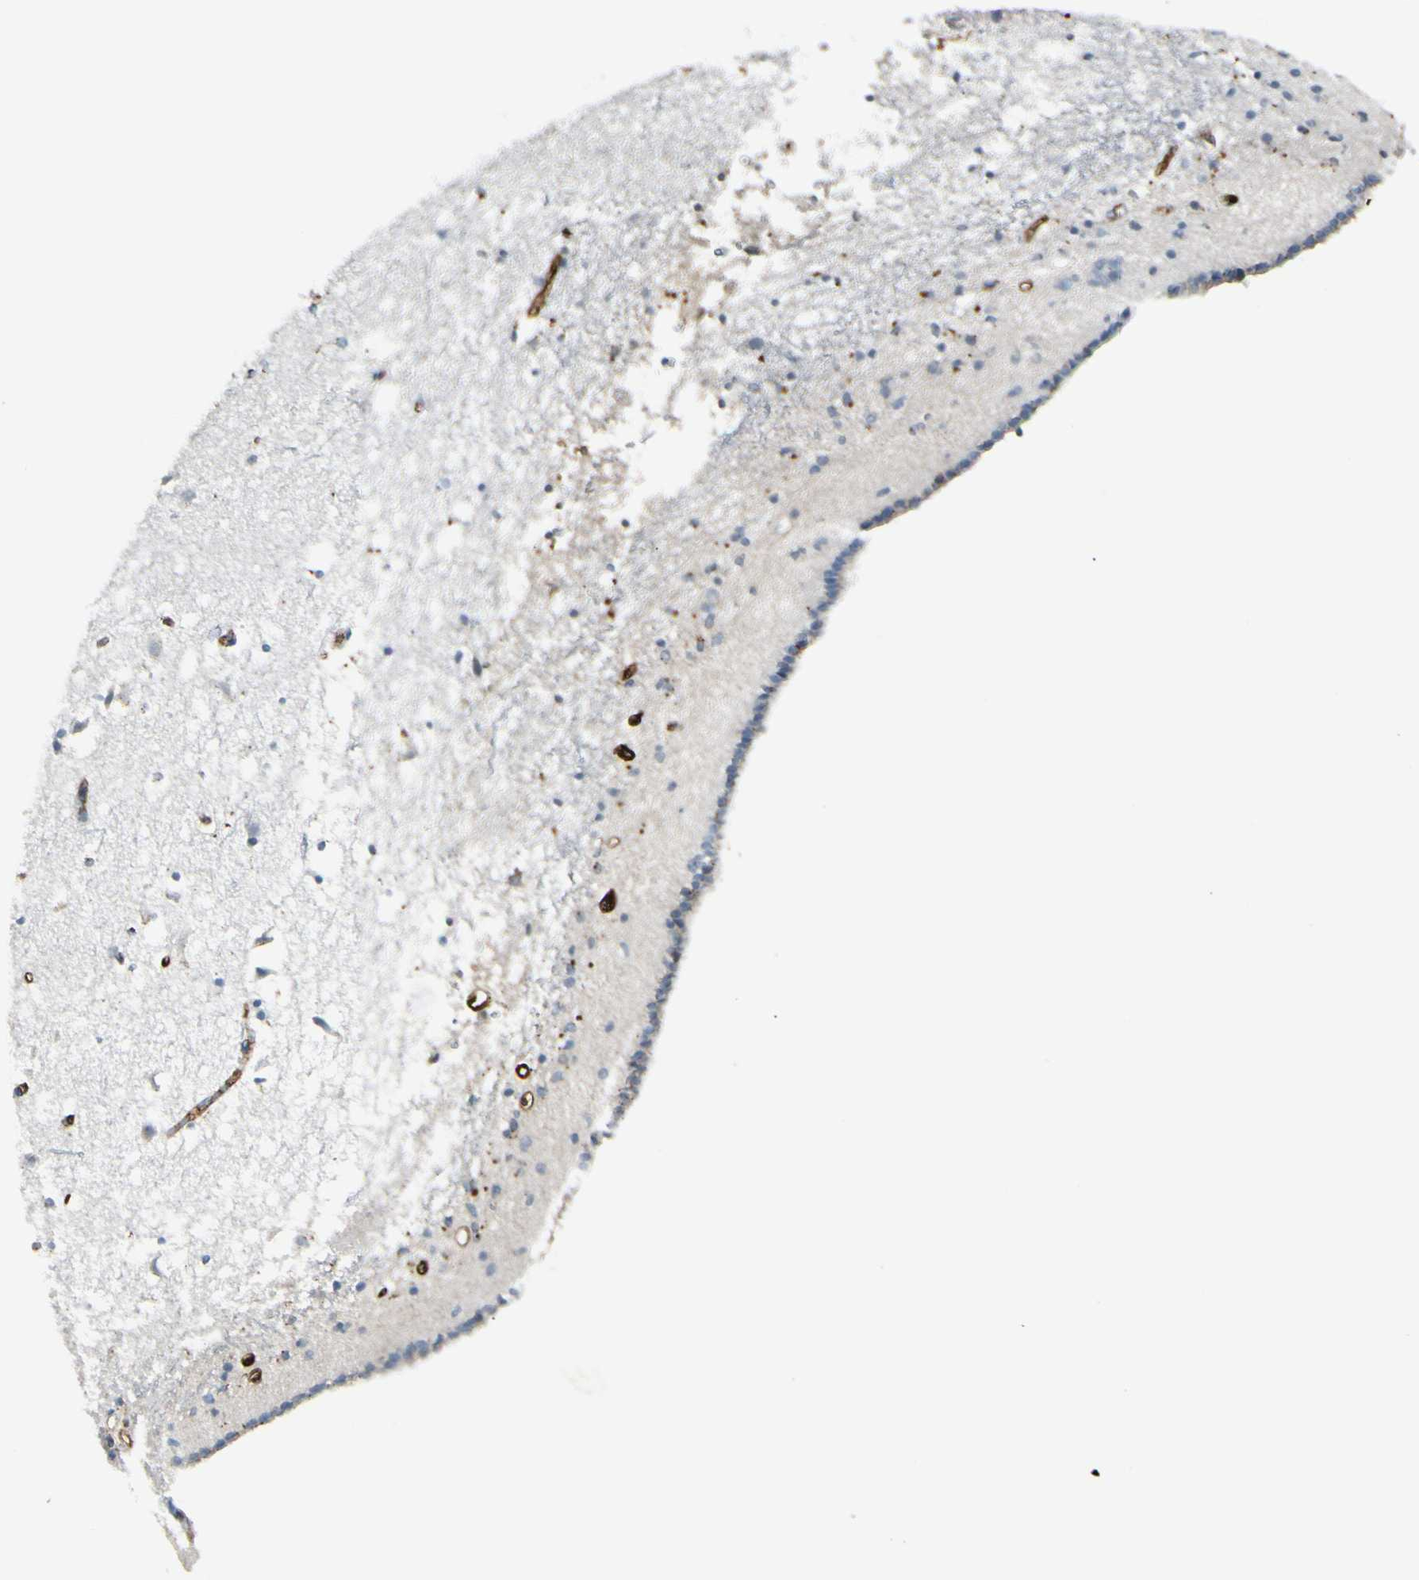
{"staining": {"intensity": "moderate", "quantity": "25%-75%", "location": "cytoplasmic/membranous"}, "tissue": "caudate", "cell_type": "Glial cells", "image_type": "normal", "snomed": [{"axis": "morphology", "description": "Normal tissue, NOS"}, {"axis": "topography", "description": "Lateral ventricle wall"}], "caption": "Protein staining of unremarkable caudate exhibits moderate cytoplasmic/membranous expression in about 25%-75% of glial cells. (IHC, brightfield microscopy, high magnification).", "gene": "IGHM", "patient": {"sex": "male", "age": 45}}